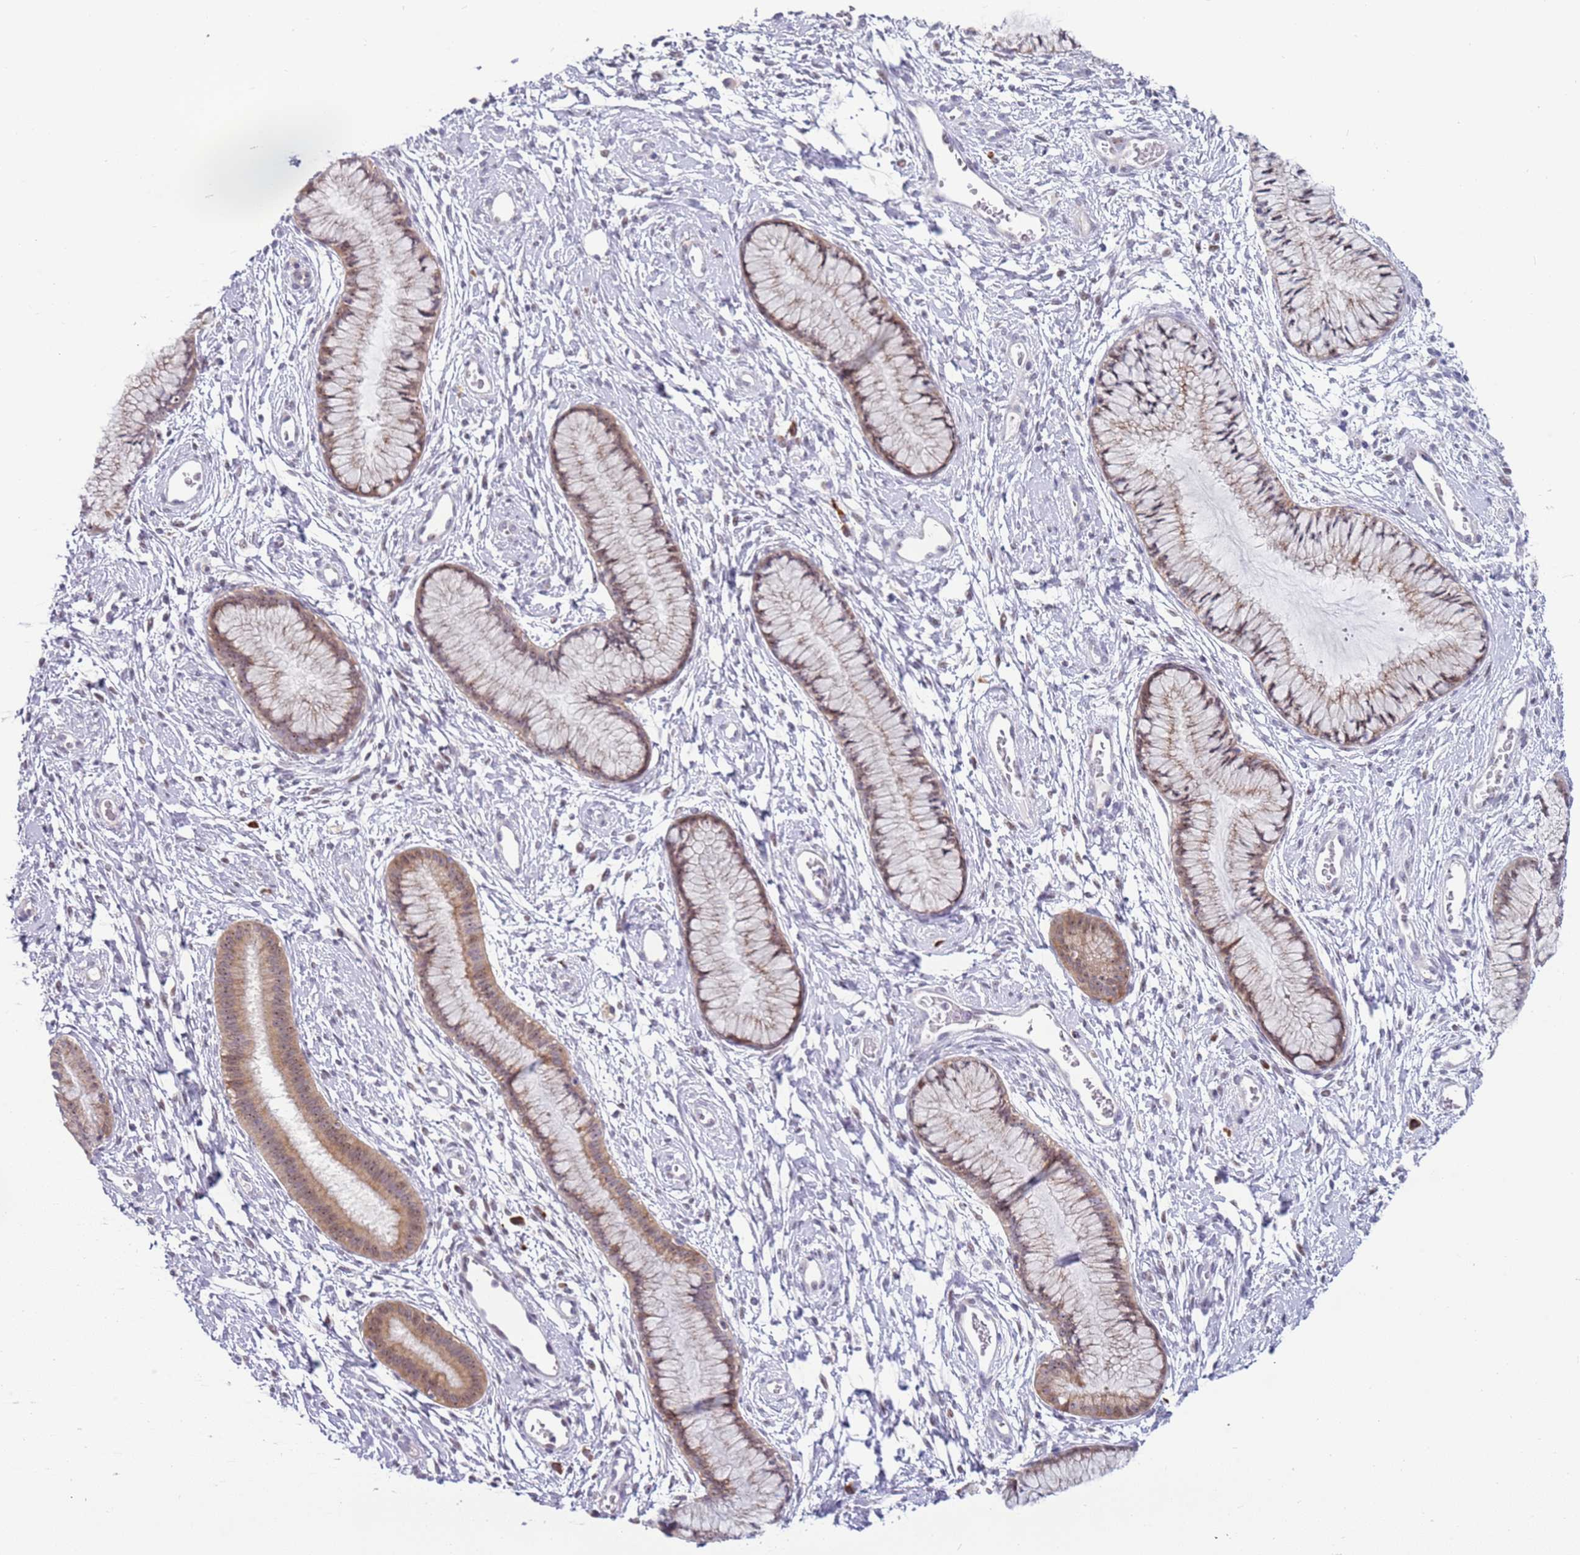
{"staining": {"intensity": "weak", "quantity": ">75%", "location": "cytoplasmic/membranous,nuclear"}, "tissue": "cervix", "cell_type": "Glandular cells", "image_type": "normal", "snomed": [{"axis": "morphology", "description": "Normal tissue, NOS"}, {"axis": "topography", "description": "Cervix"}], "caption": "The immunohistochemical stain labels weak cytoplasmic/membranous,nuclear staining in glandular cells of normal cervix. Using DAB (brown) and hematoxylin (blue) stains, captured at high magnification using brightfield microscopy.", "gene": "UCMA", "patient": {"sex": "female", "age": 42}}